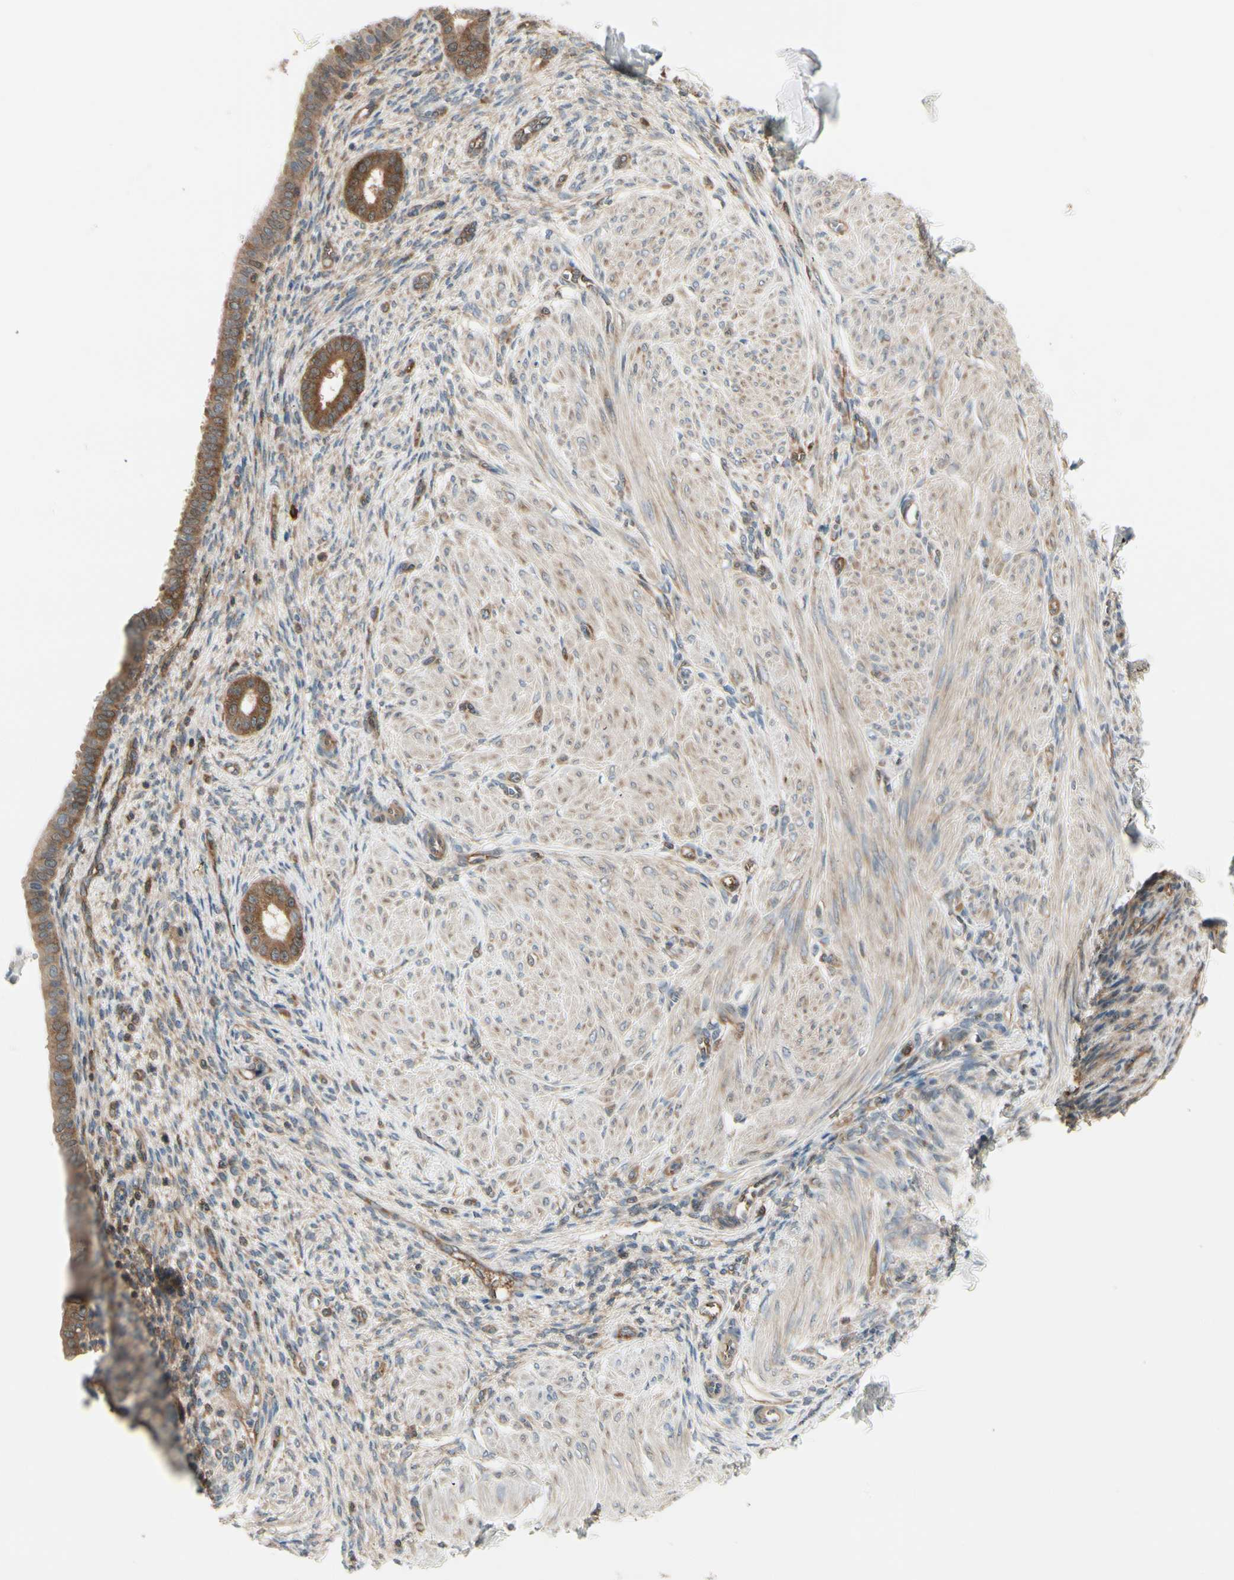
{"staining": {"intensity": "moderate", "quantity": ">75%", "location": "cytoplasmic/membranous"}, "tissue": "endometrium", "cell_type": "Cells in endometrial stroma", "image_type": "normal", "snomed": [{"axis": "morphology", "description": "Normal tissue, NOS"}, {"axis": "topography", "description": "Endometrium"}], "caption": "The immunohistochemical stain labels moderate cytoplasmic/membranous staining in cells in endometrial stroma of benign endometrium. (DAB (3,3'-diaminobenzidine) = brown stain, brightfield microscopy at high magnification).", "gene": "OXSR1", "patient": {"sex": "female", "age": 72}}